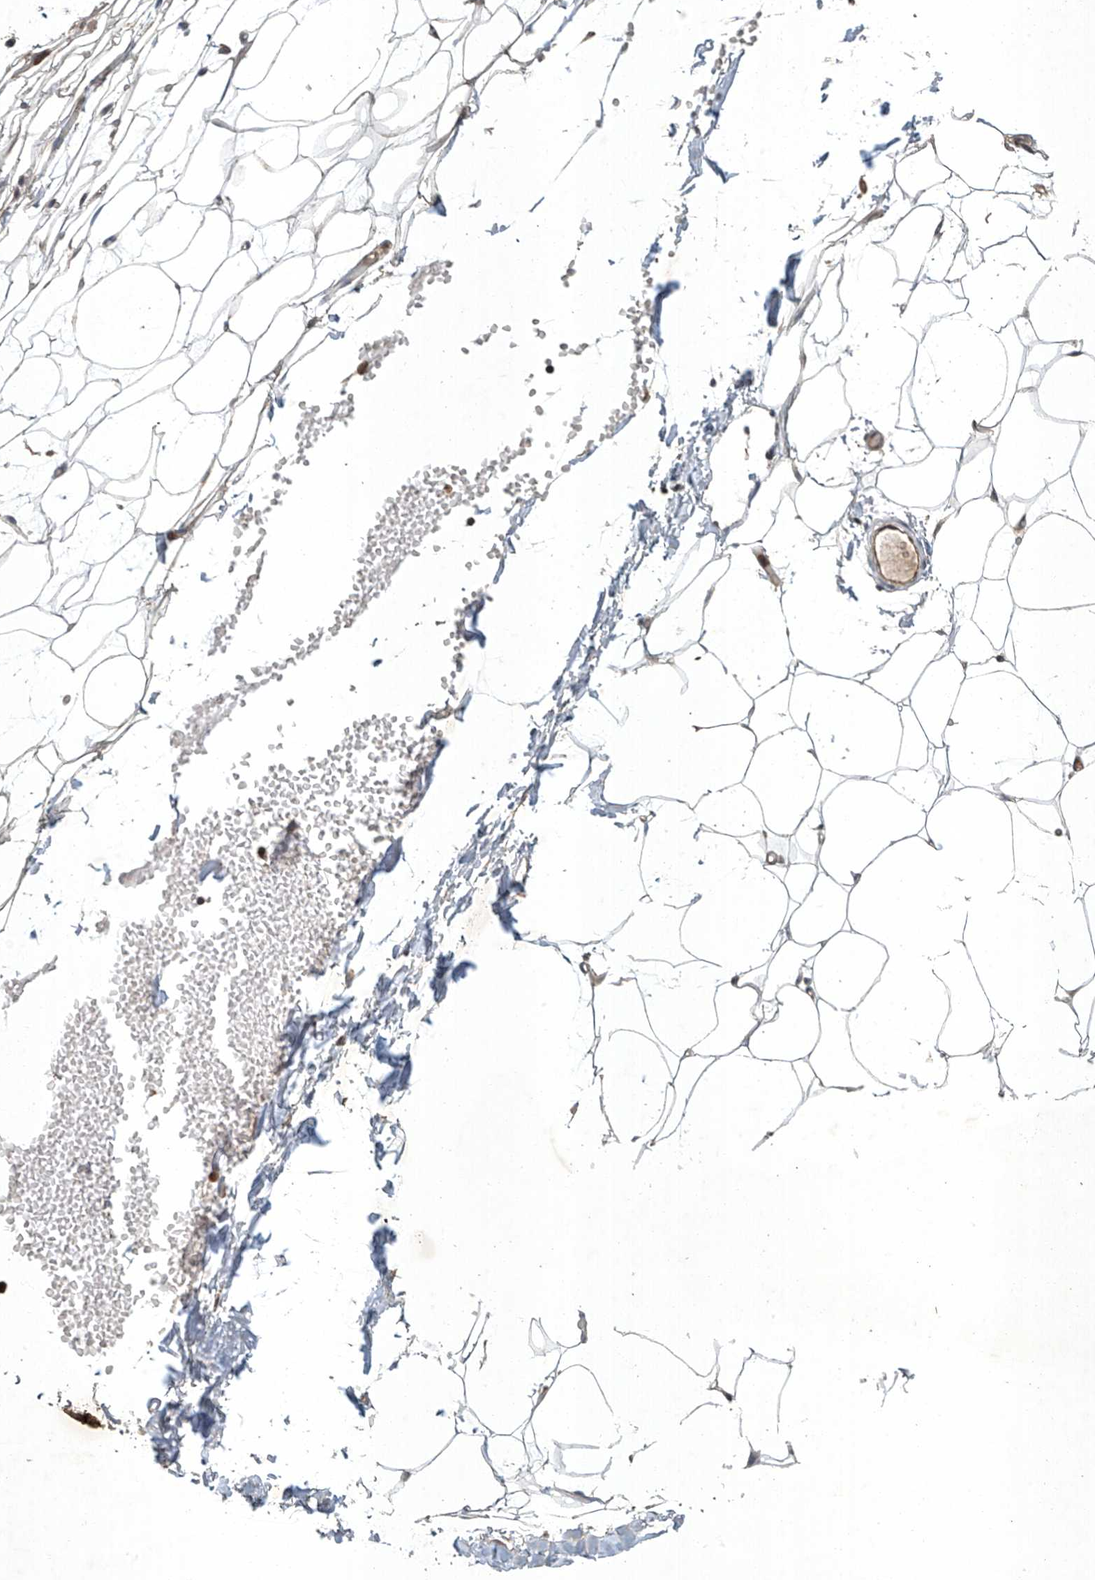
{"staining": {"intensity": "negative", "quantity": "none", "location": "none"}, "tissue": "adipose tissue", "cell_type": "Adipocytes", "image_type": "normal", "snomed": [{"axis": "morphology", "description": "Normal tissue, NOS"}, {"axis": "topography", "description": "Breast"}], "caption": "Immunohistochemical staining of benign human adipose tissue demonstrates no significant staining in adipocytes.", "gene": "TAF8", "patient": {"sex": "female", "age": 23}}